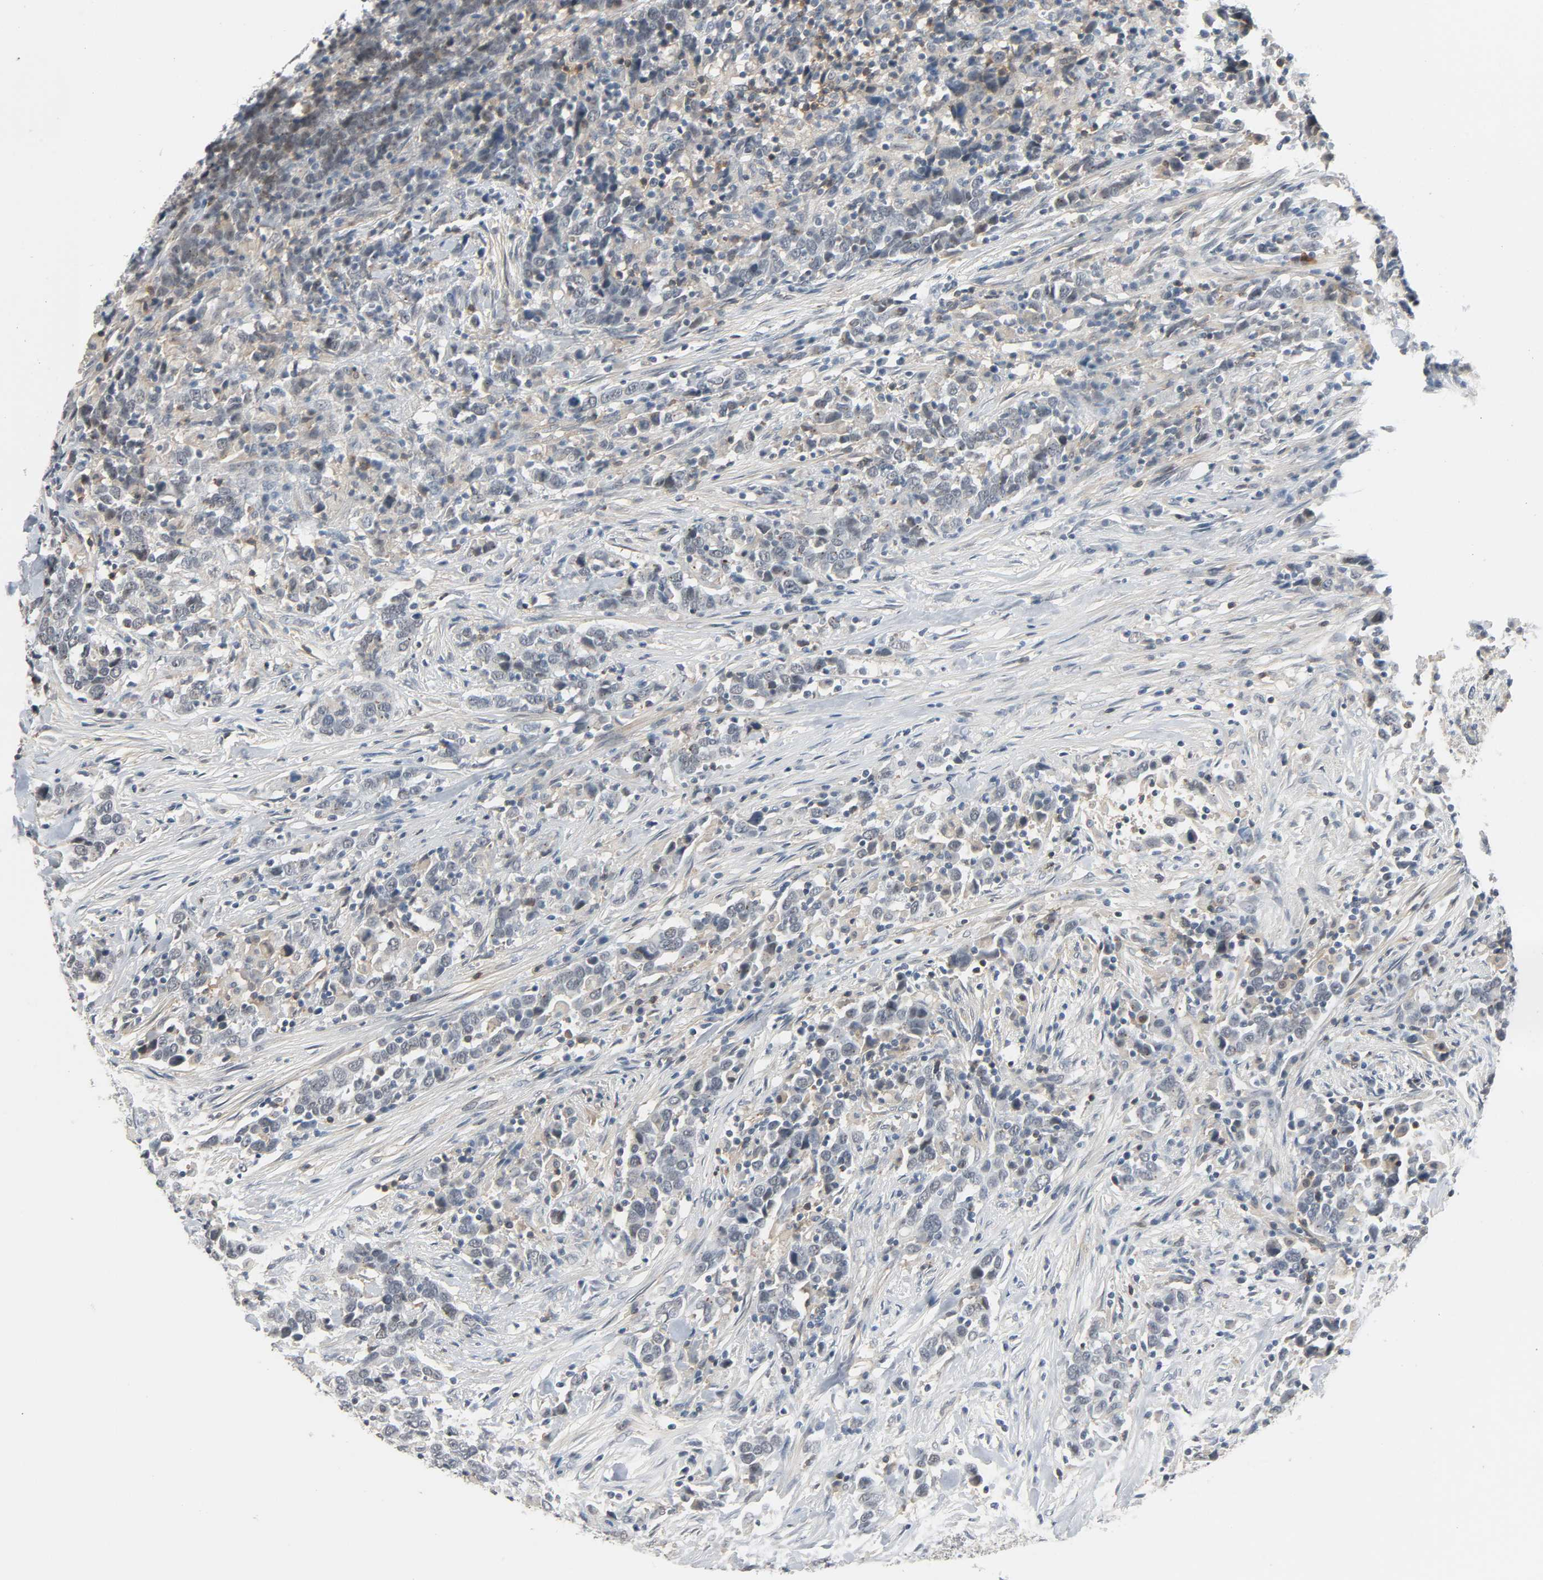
{"staining": {"intensity": "weak", "quantity": "<25%", "location": "cytoplasmic/membranous"}, "tissue": "urothelial cancer", "cell_type": "Tumor cells", "image_type": "cancer", "snomed": [{"axis": "morphology", "description": "Urothelial carcinoma, High grade"}, {"axis": "topography", "description": "Urinary bladder"}], "caption": "A high-resolution histopathology image shows IHC staining of high-grade urothelial carcinoma, which demonstrates no significant positivity in tumor cells.", "gene": "CD4", "patient": {"sex": "male", "age": 61}}